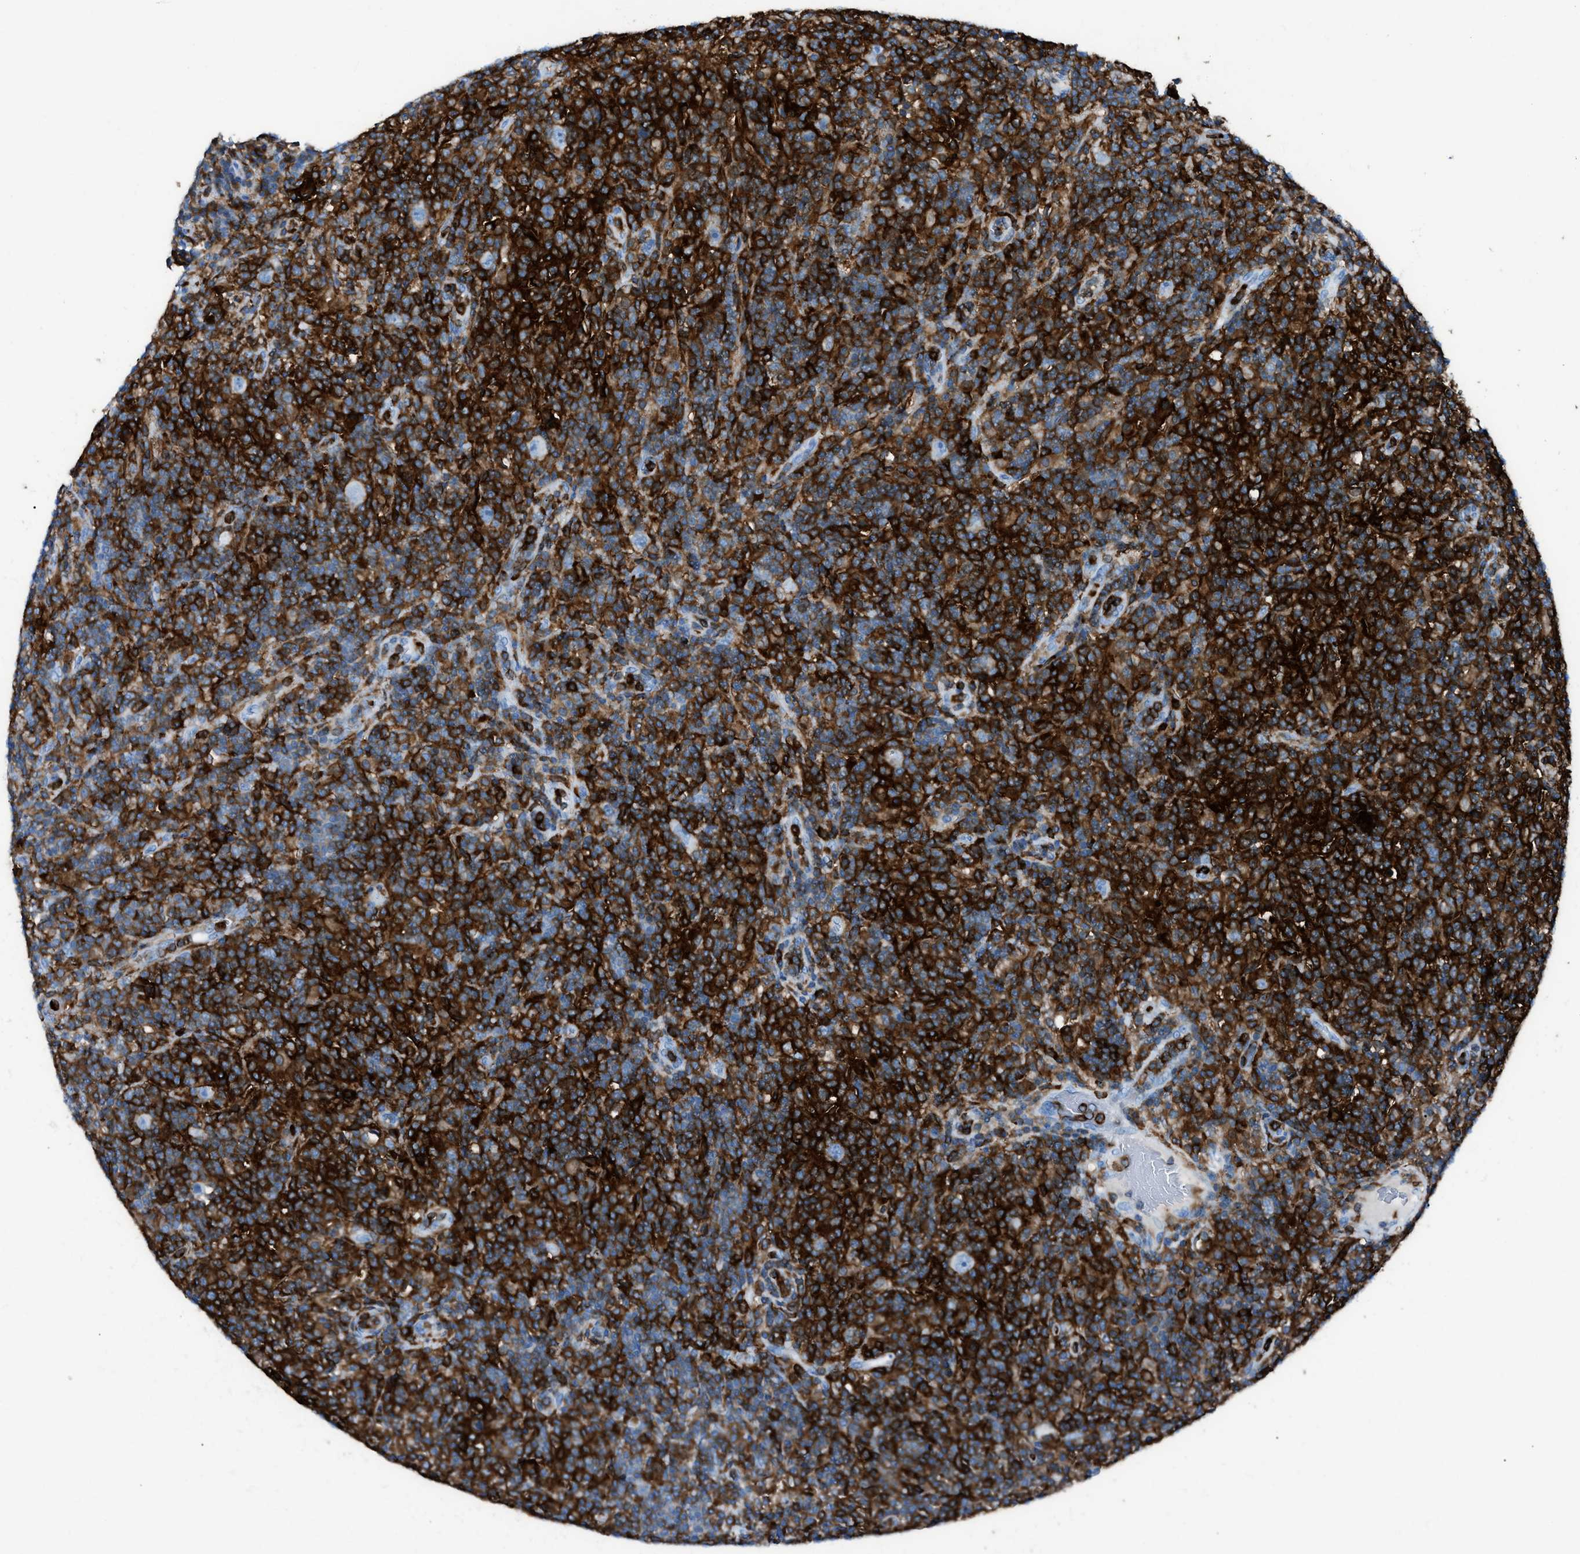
{"staining": {"intensity": "negative", "quantity": "none", "location": "none"}, "tissue": "lymphoma", "cell_type": "Tumor cells", "image_type": "cancer", "snomed": [{"axis": "morphology", "description": "Hodgkin's disease, NOS"}, {"axis": "topography", "description": "Lymph node"}], "caption": "Lymphoma was stained to show a protein in brown. There is no significant staining in tumor cells.", "gene": "ITGB2", "patient": {"sex": "male", "age": 70}}